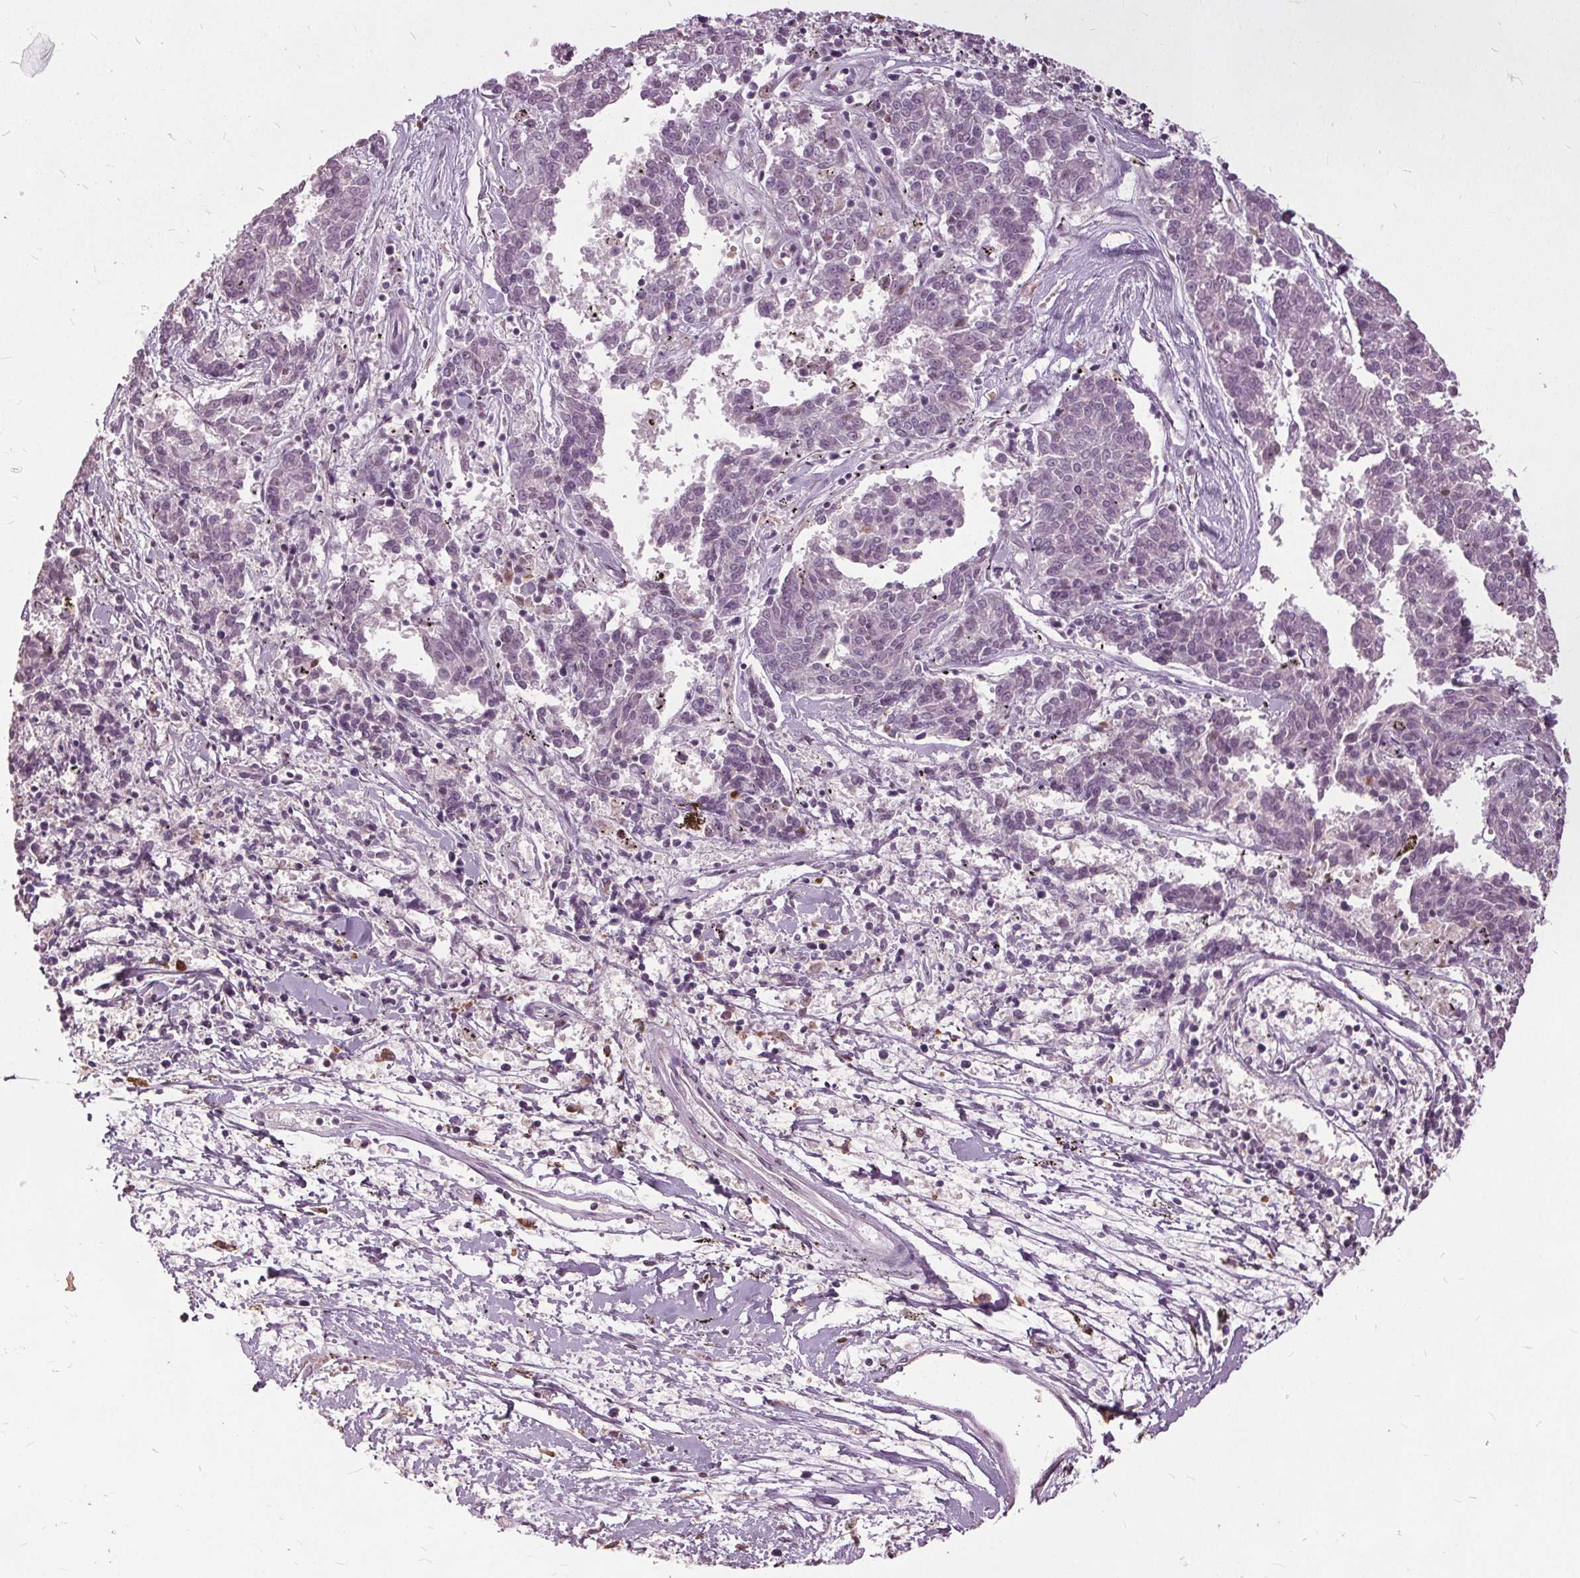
{"staining": {"intensity": "negative", "quantity": "none", "location": "none"}, "tissue": "melanoma", "cell_type": "Tumor cells", "image_type": "cancer", "snomed": [{"axis": "morphology", "description": "Malignant melanoma, NOS"}, {"axis": "topography", "description": "Skin"}], "caption": "Histopathology image shows no significant protein expression in tumor cells of malignant melanoma. (DAB immunohistochemistry (IHC) with hematoxylin counter stain).", "gene": "CXCL16", "patient": {"sex": "female", "age": 72}}